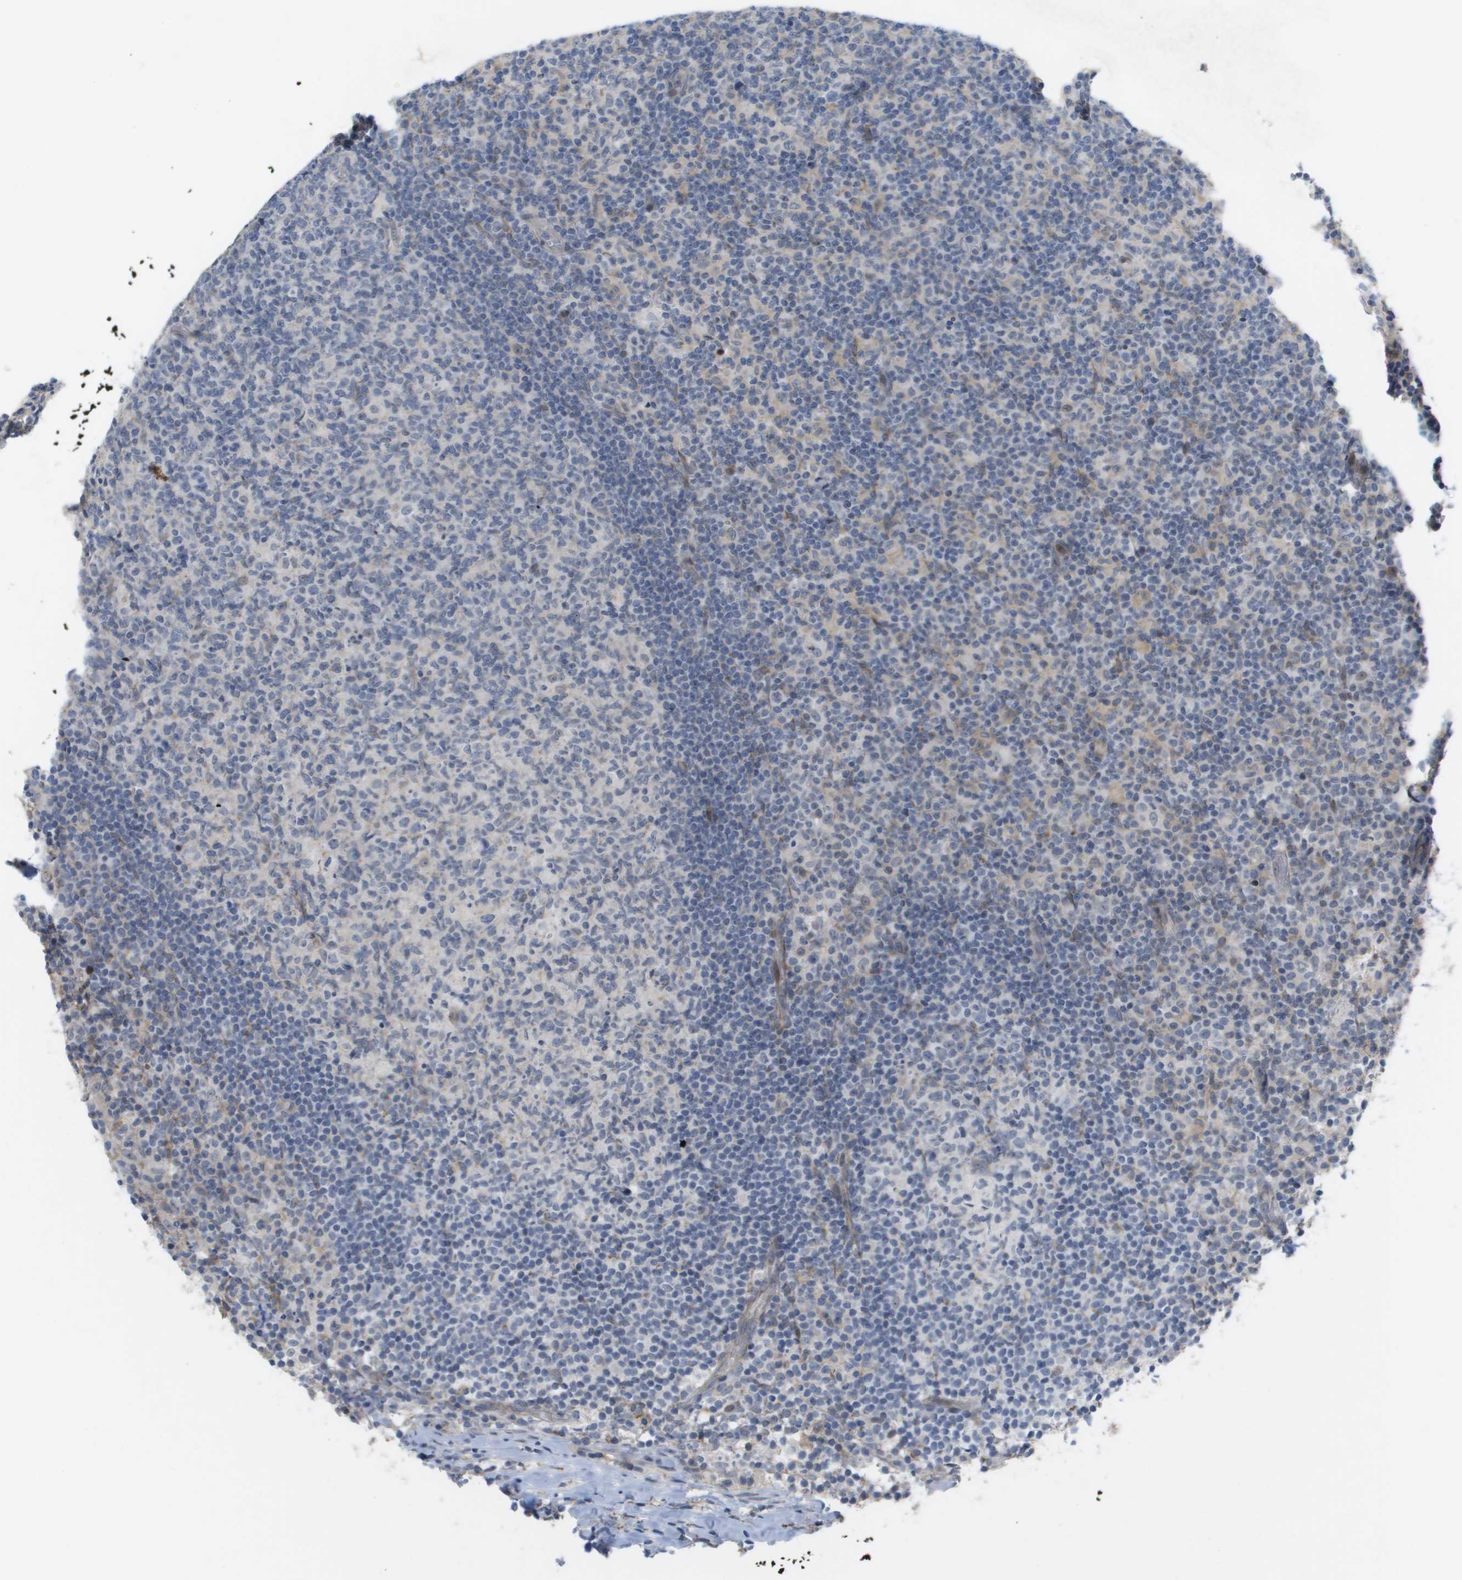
{"staining": {"intensity": "negative", "quantity": "none", "location": "none"}, "tissue": "lymph node", "cell_type": "Germinal center cells", "image_type": "normal", "snomed": [{"axis": "morphology", "description": "Normal tissue, NOS"}, {"axis": "morphology", "description": "Inflammation, NOS"}, {"axis": "topography", "description": "Lymph node"}], "caption": "Protein analysis of benign lymph node reveals no significant expression in germinal center cells. (Immunohistochemistry (ihc), brightfield microscopy, high magnification).", "gene": "MTARC2", "patient": {"sex": "male", "age": 55}}